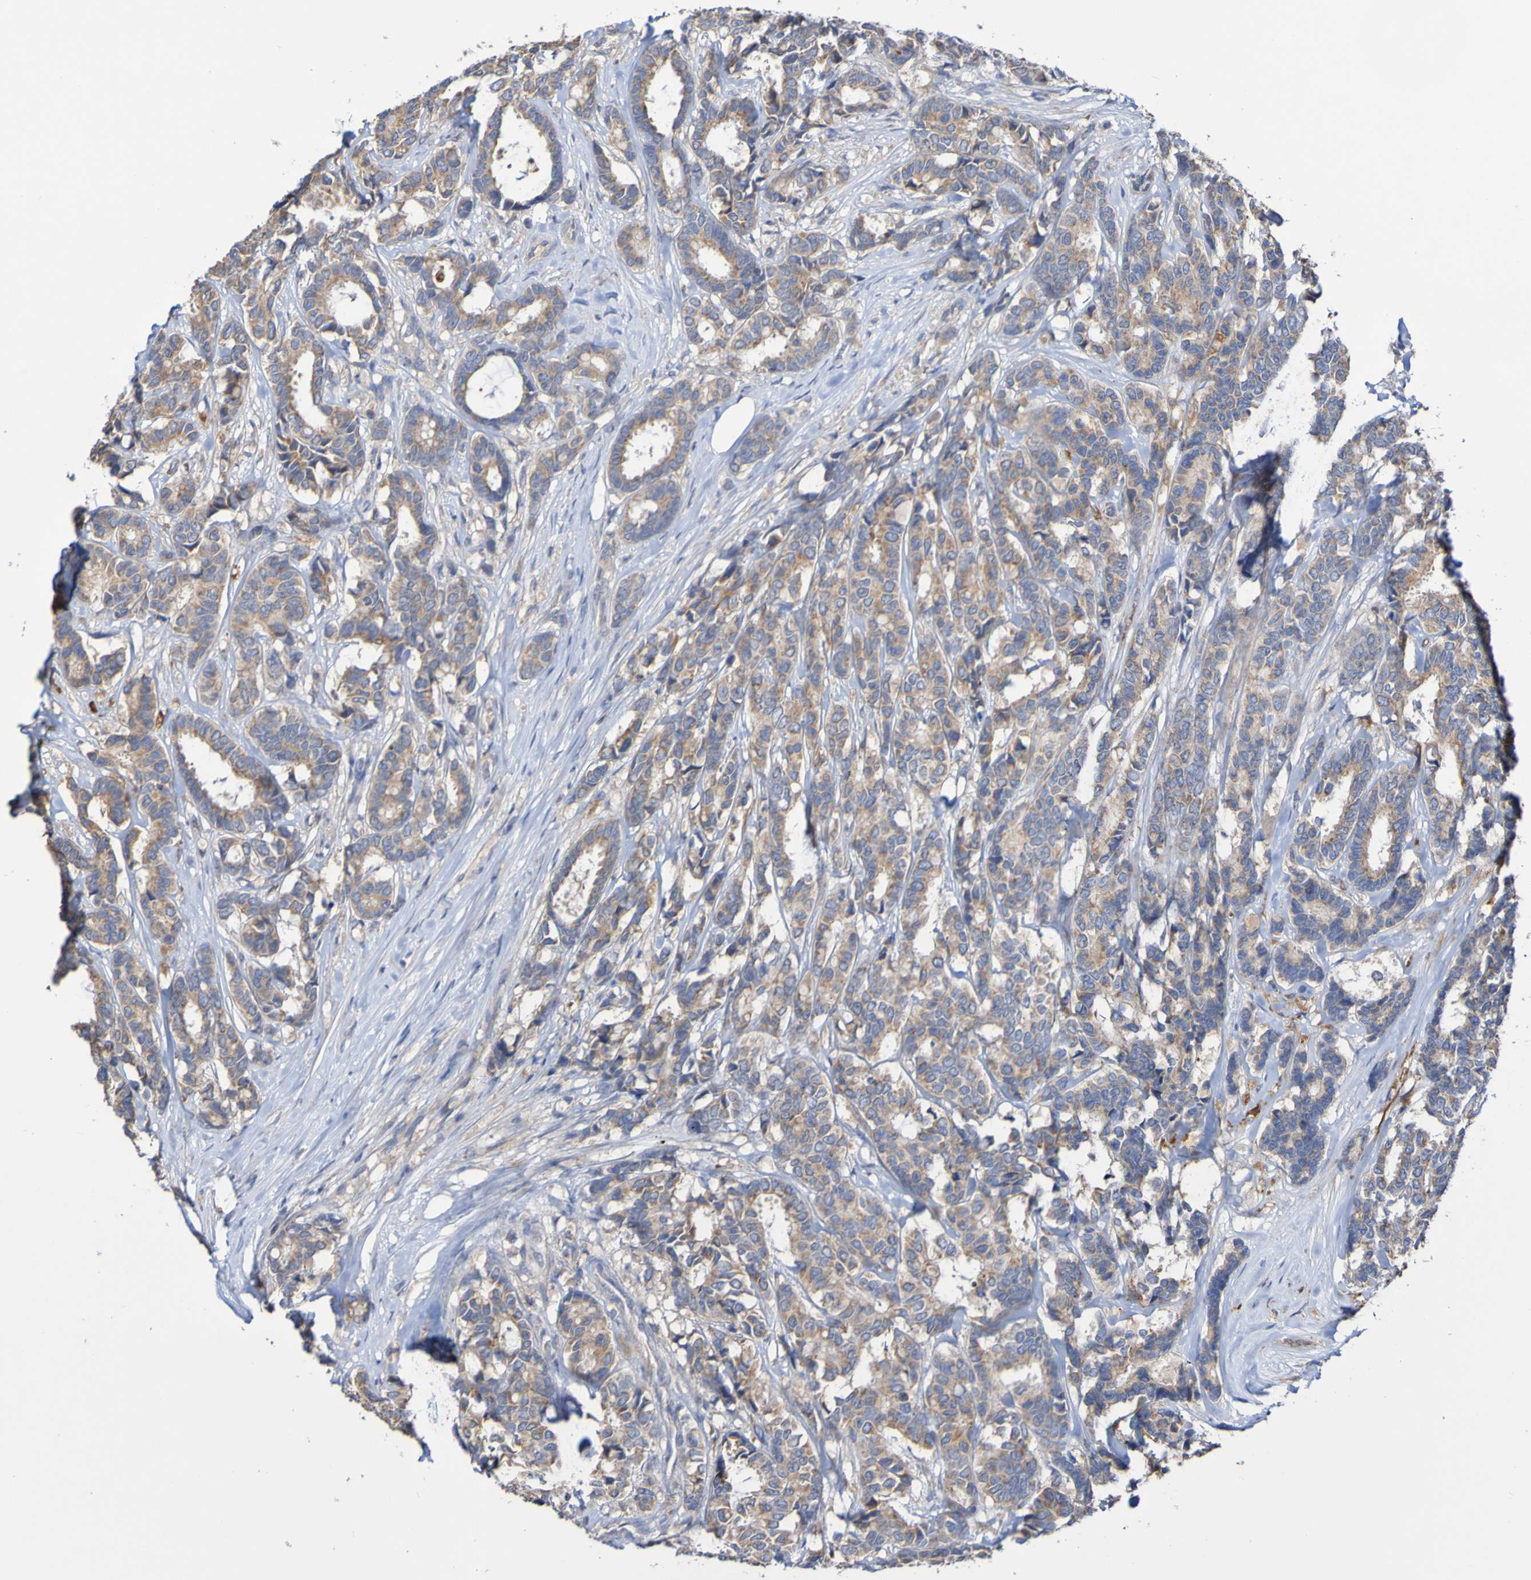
{"staining": {"intensity": "weak", "quantity": ">75%", "location": "cytoplasmic/membranous"}, "tissue": "breast cancer", "cell_type": "Tumor cells", "image_type": "cancer", "snomed": [{"axis": "morphology", "description": "Duct carcinoma"}, {"axis": "topography", "description": "Breast"}], "caption": "Weak cytoplasmic/membranous protein expression is present in approximately >75% of tumor cells in breast cancer (infiltrating ductal carcinoma).", "gene": "PHYH", "patient": {"sex": "female", "age": 87}}